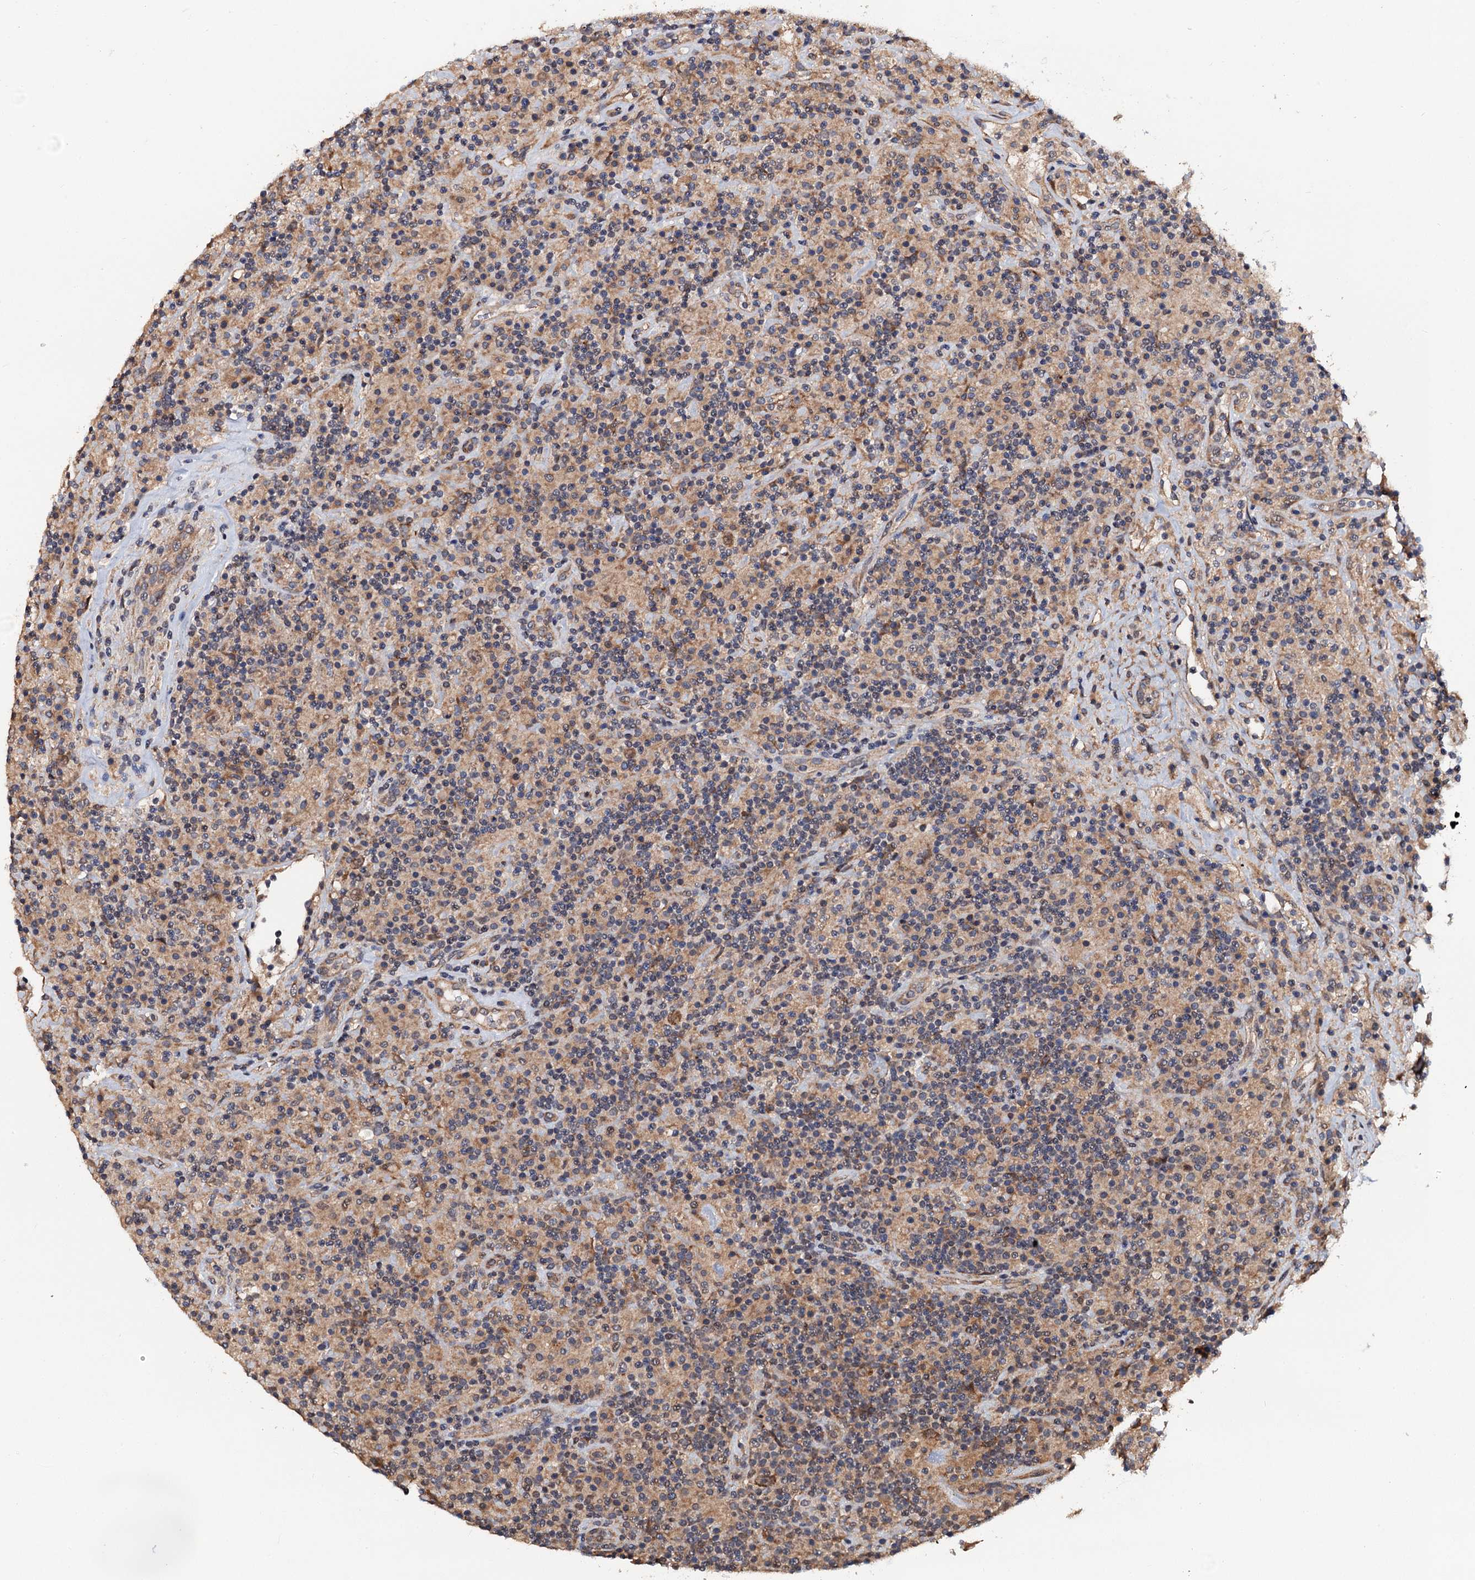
{"staining": {"intensity": "moderate", "quantity": ">75%", "location": "cytoplasmic/membranous"}, "tissue": "lymphoma", "cell_type": "Tumor cells", "image_type": "cancer", "snomed": [{"axis": "morphology", "description": "Hodgkin's disease, NOS"}, {"axis": "topography", "description": "Lymph node"}], "caption": "Lymphoma was stained to show a protein in brown. There is medium levels of moderate cytoplasmic/membranous expression in about >75% of tumor cells. (DAB (3,3'-diaminobenzidine) IHC, brown staining for protein, blue staining for nuclei).", "gene": "MIER2", "patient": {"sex": "male", "age": 70}}